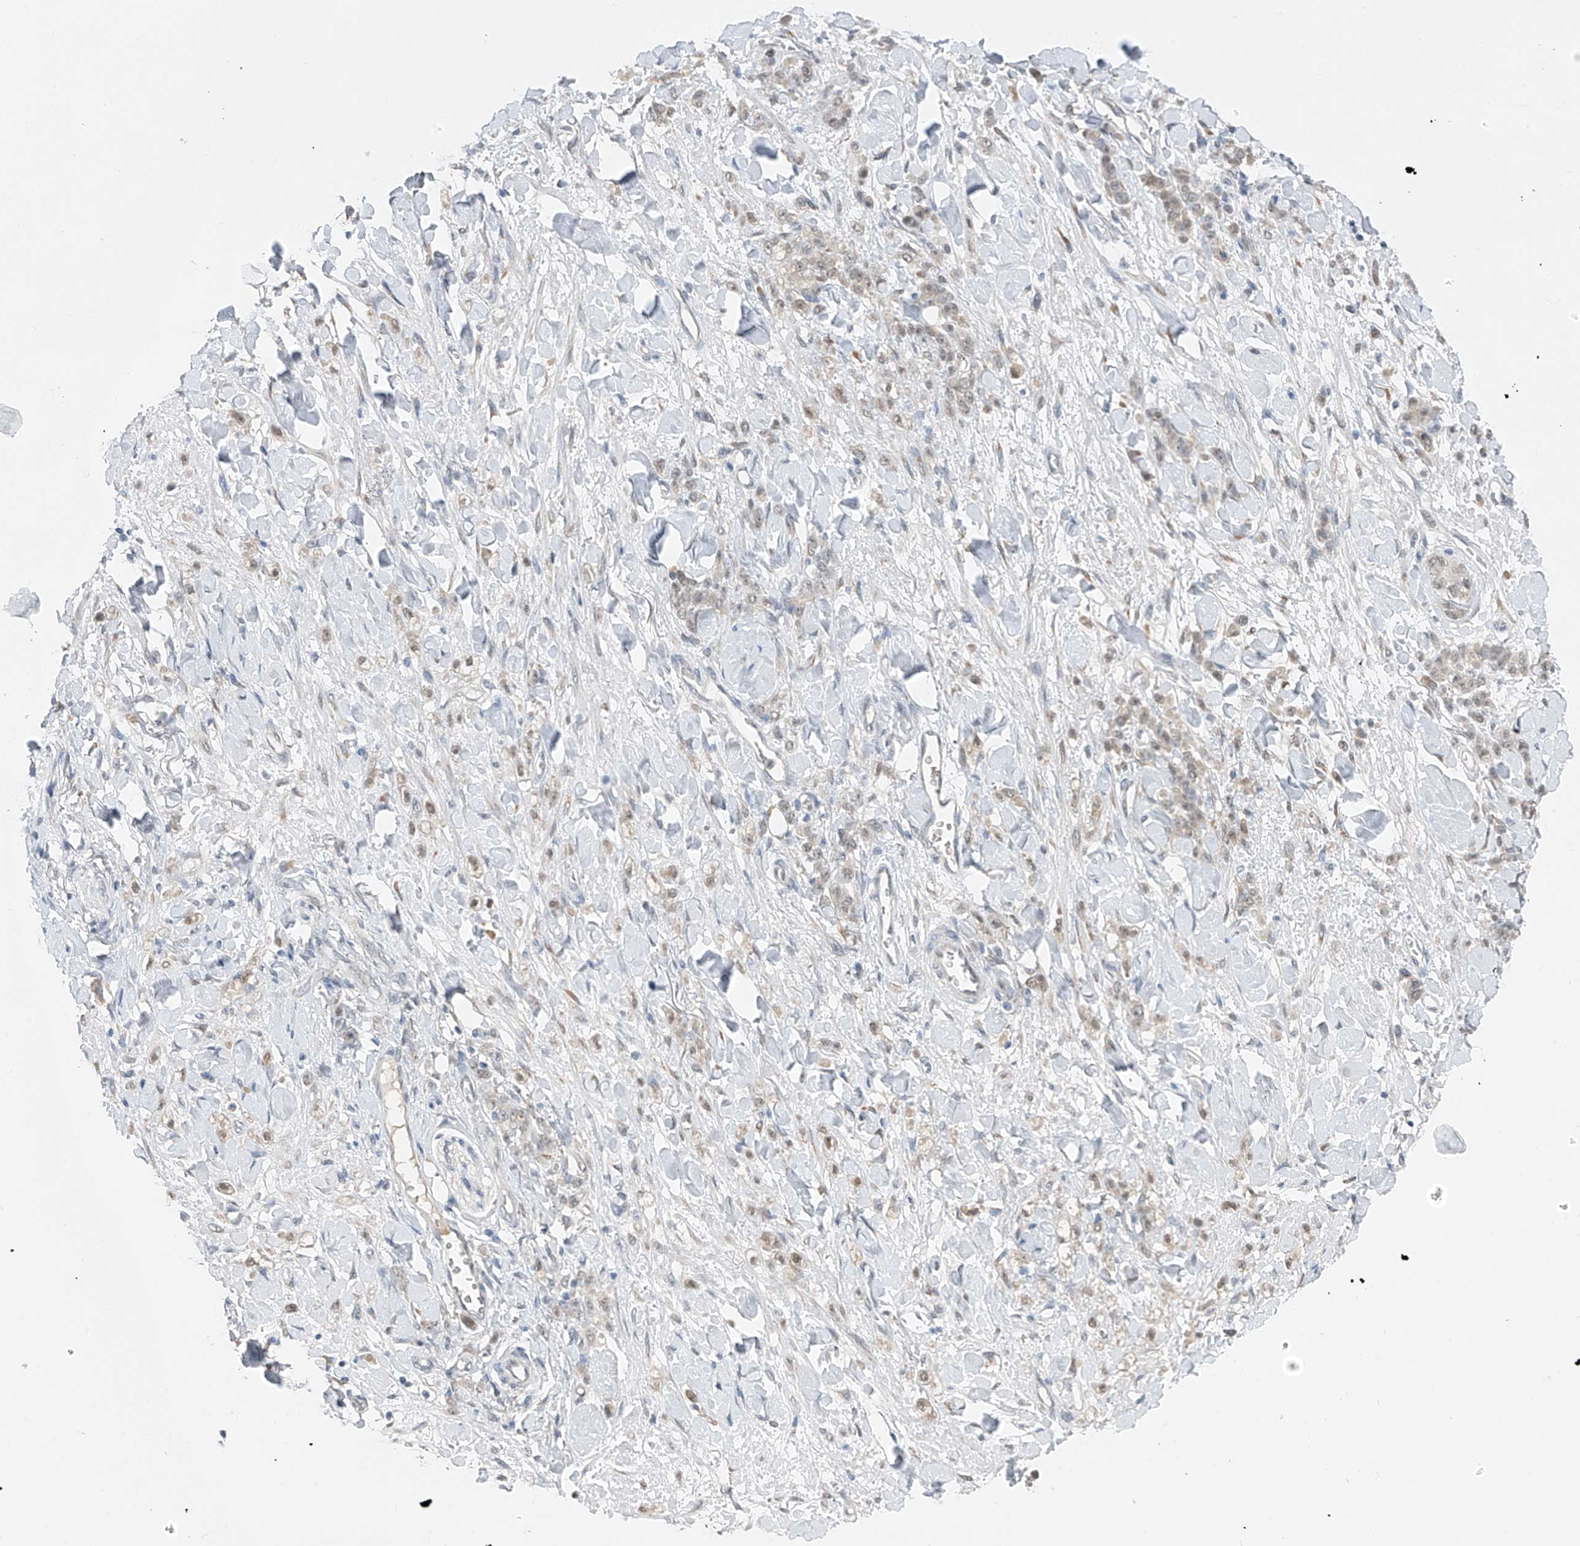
{"staining": {"intensity": "weak", "quantity": "25%-75%", "location": "nuclear"}, "tissue": "stomach cancer", "cell_type": "Tumor cells", "image_type": "cancer", "snomed": [{"axis": "morphology", "description": "Normal tissue, NOS"}, {"axis": "morphology", "description": "Adenocarcinoma, NOS"}, {"axis": "topography", "description": "Stomach"}], "caption": "The micrograph exhibits immunohistochemical staining of adenocarcinoma (stomach). There is weak nuclear positivity is identified in approximately 25%-75% of tumor cells.", "gene": "CYP4V2", "patient": {"sex": "male", "age": 82}}